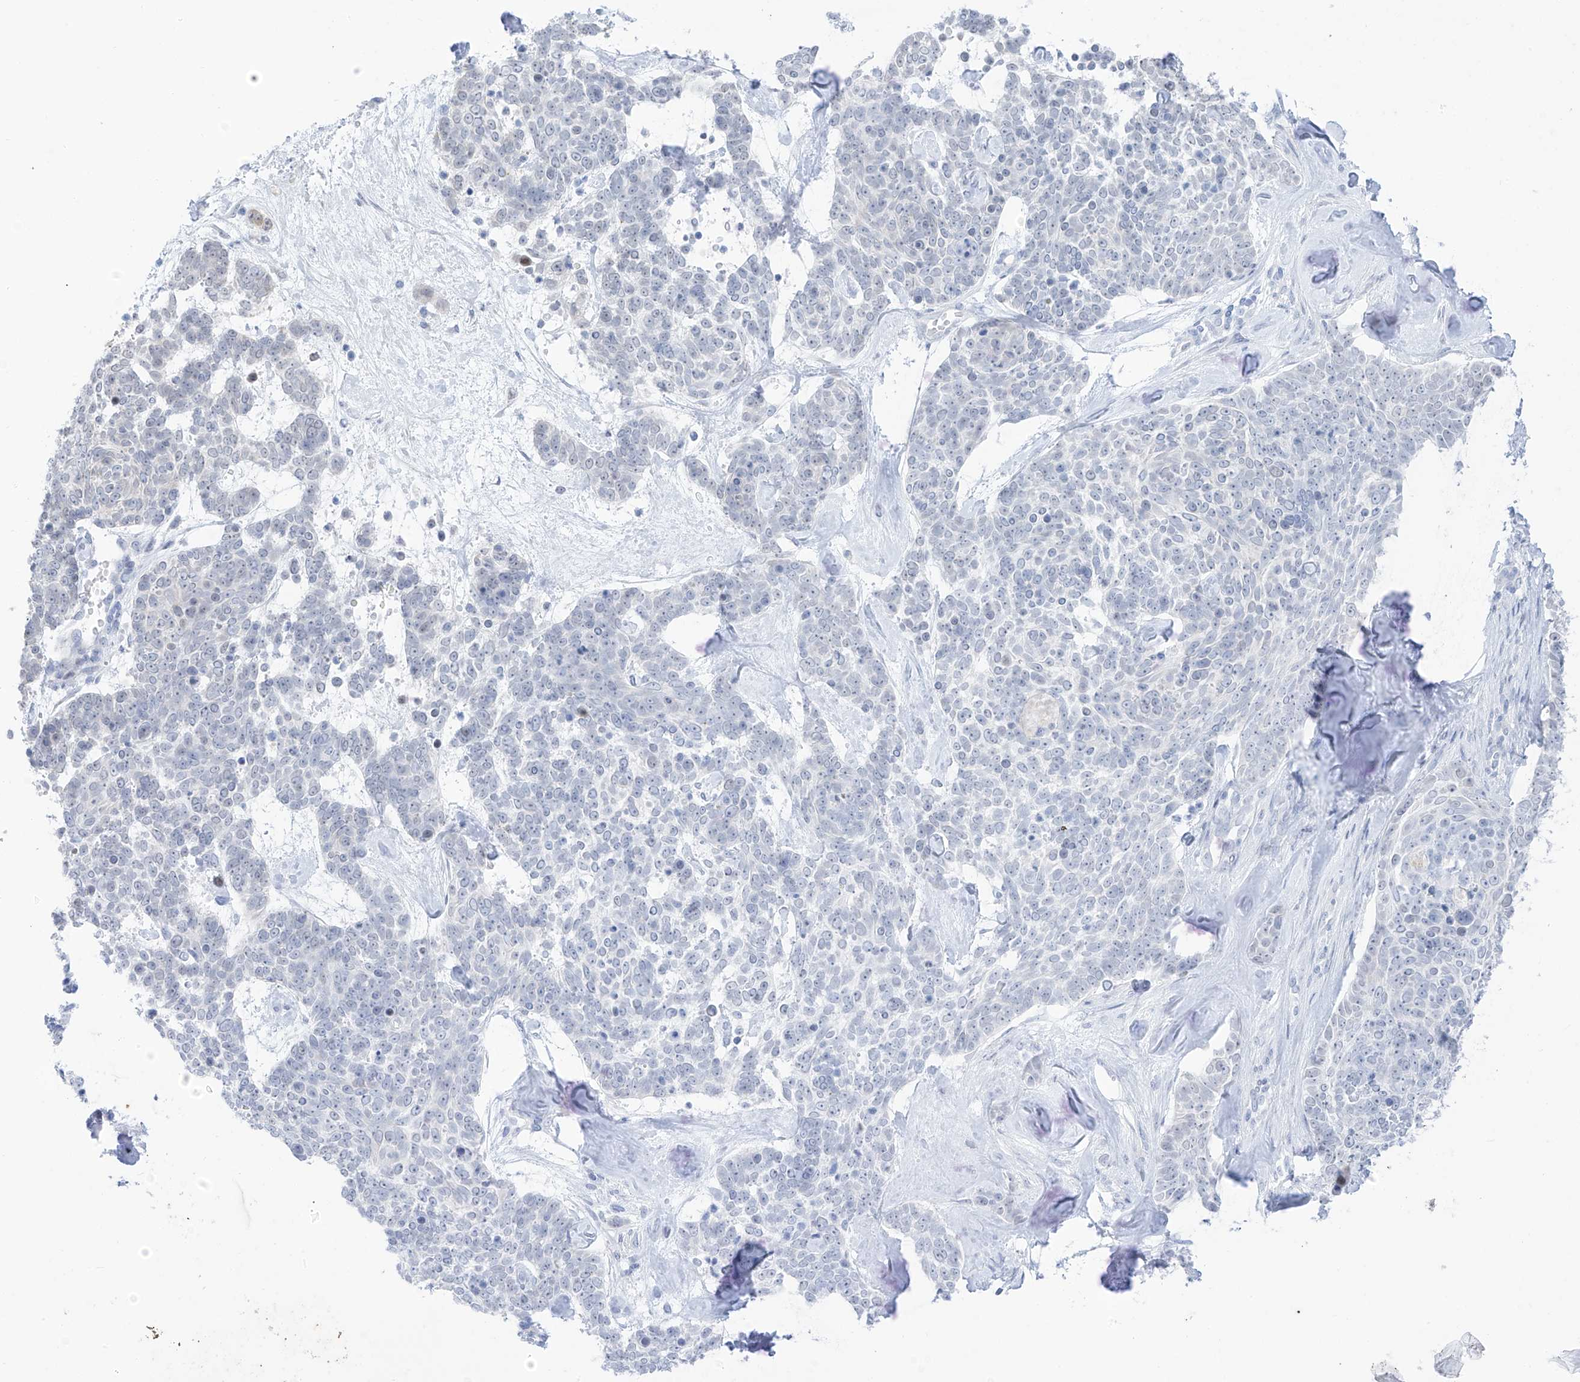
{"staining": {"intensity": "negative", "quantity": "none", "location": "none"}, "tissue": "skin cancer", "cell_type": "Tumor cells", "image_type": "cancer", "snomed": [{"axis": "morphology", "description": "Basal cell carcinoma"}, {"axis": "topography", "description": "Skin"}], "caption": "Immunohistochemistry (IHC) micrograph of neoplastic tissue: skin basal cell carcinoma stained with DAB exhibits no significant protein positivity in tumor cells.", "gene": "PSPH", "patient": {"sex": "female", "age": 81}}